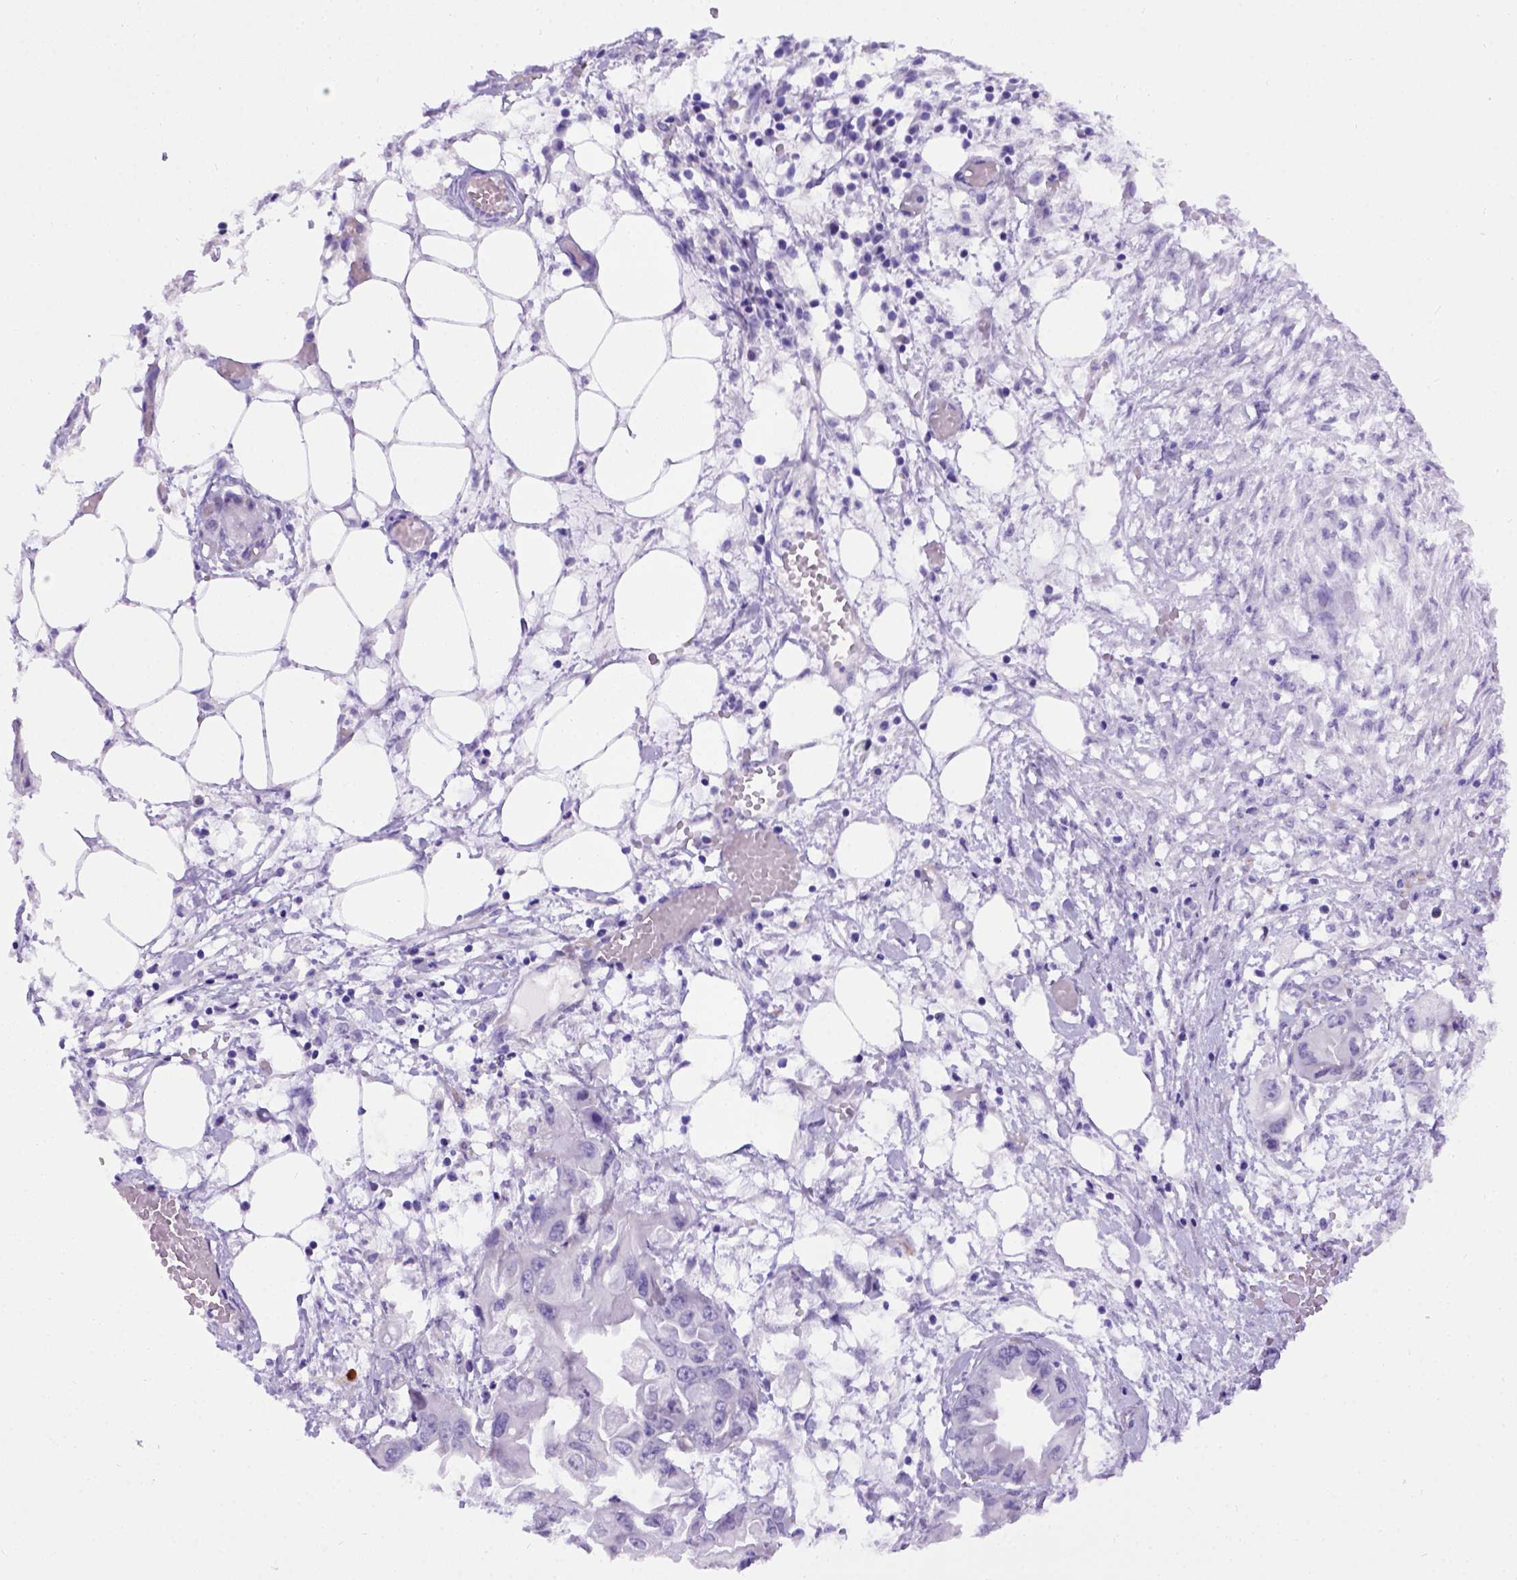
{"staining": {"intensity": "negative", "quantity": "none", "location": "none"}, "tissue": "endometrial cancer", "cell_type": "Tumor cells", "image_type": "cancer", "snomed": [{"axis": "morphology", "description": "Adenocarcinoma, NOS"}, {"axis": "morphology", "description": "Adenocarcinoma, metastatic, NOS"}, {"axis": "topography", "description": "Adipose tissue"}, {"axis": "topography", "description": "Endometrium"}], "caption": "Immunohistochemical staining of endometrial cancer (adenocarcinoma) reveals no significant positivity in tumor cells.", "gene": "ADAM12", "patient": {"sex": "female", "age": 67}}